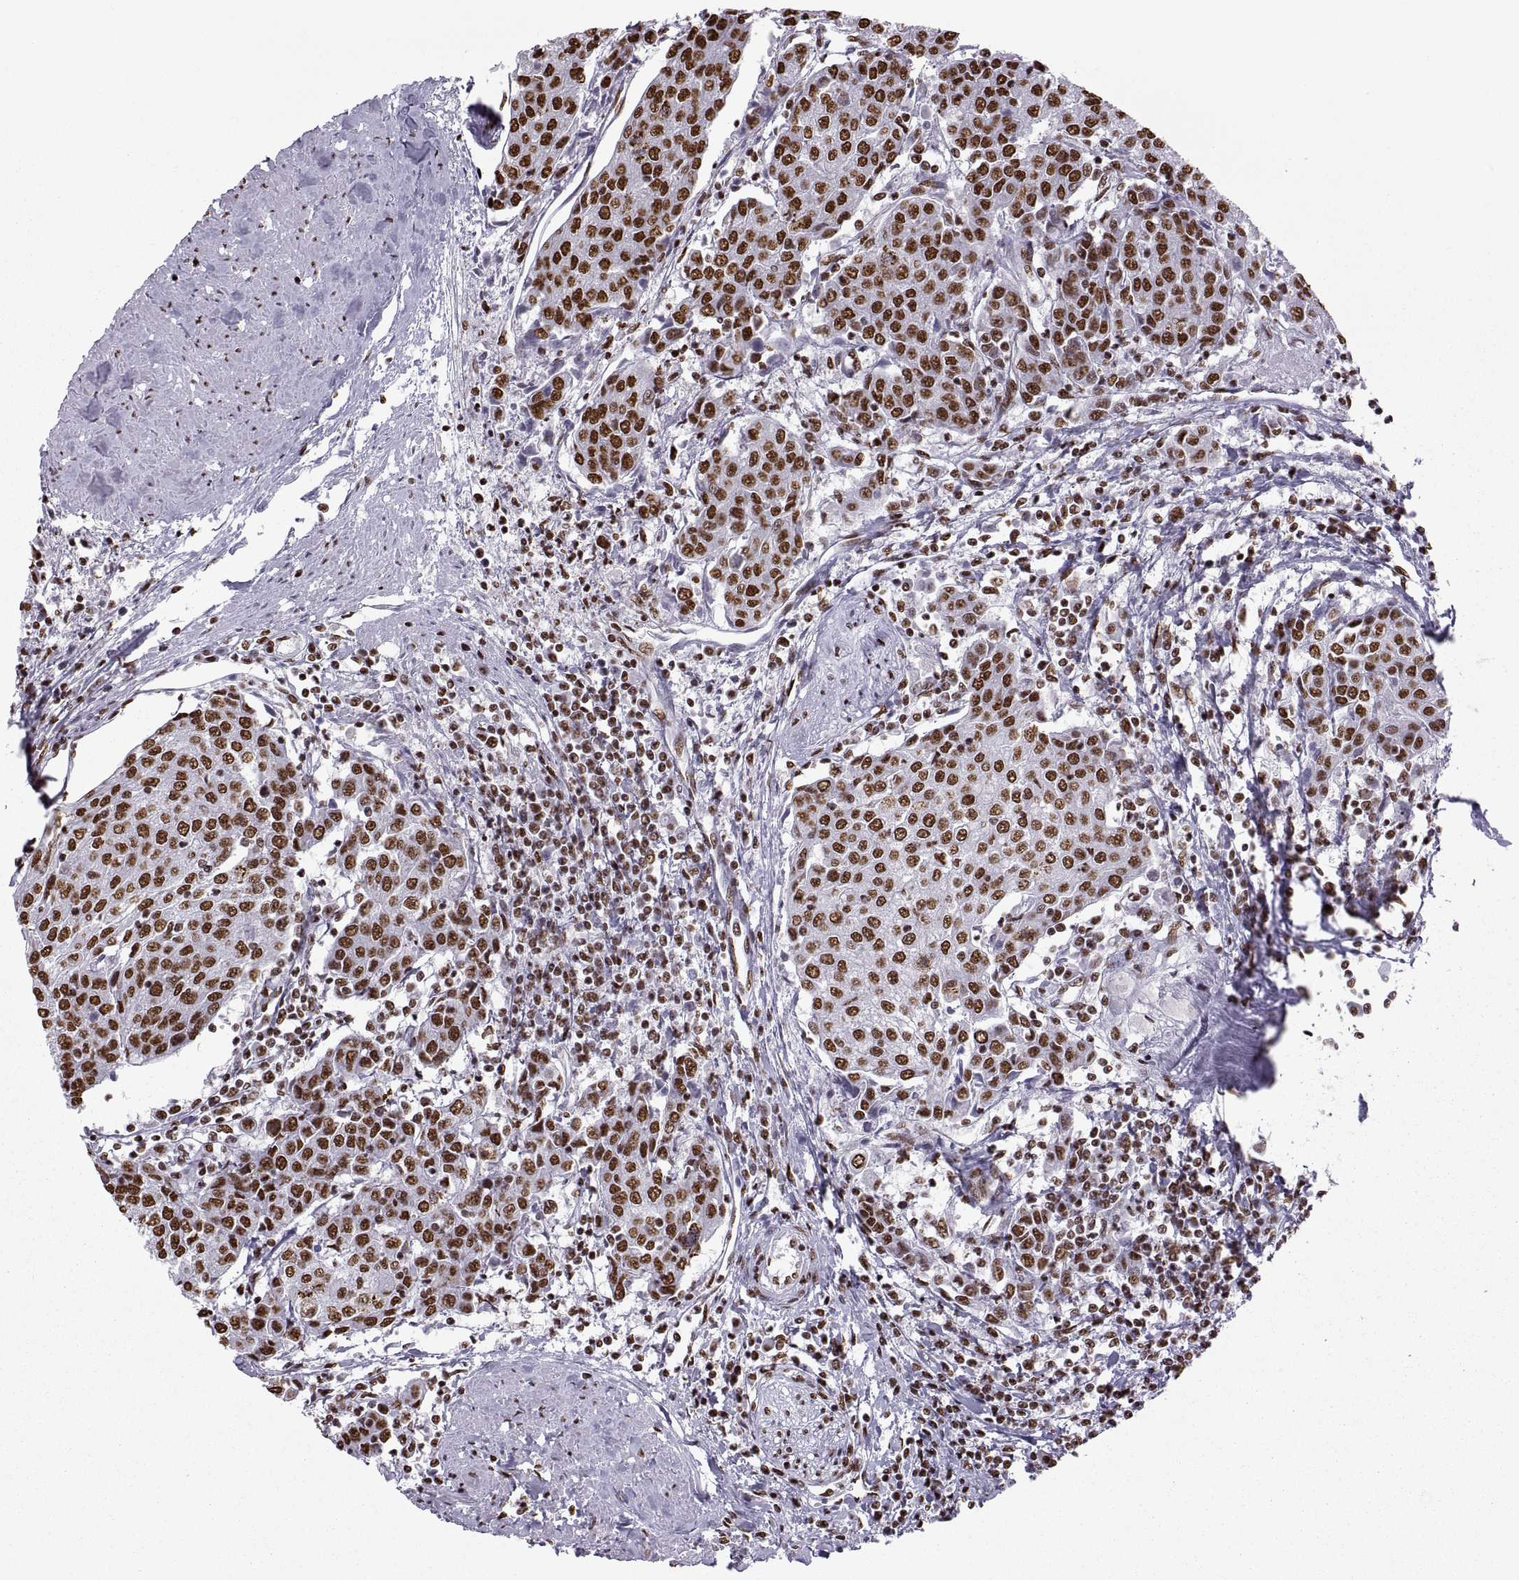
{"staining": {"intensity": "strong", "quantity": ">75%", "location": "nuclear"}, "tissue": "urothelial cancer", "cell_type": "Tumor cells", "image_type": "cancer", "snomed": [{"axis": "morphology", "description": "Urothelial carcinoma, High grade"}, {"axis": "topography", "description": "Urinary bladder"}], "caption": "Immunohistochemical staining of human high-grade urothelial carcinoma exhibits high levels of strong nuclear expression in approximately >75% of tumor cells.", "gene": "SNAI1", "patient": {"sex": "female", "age": 85}}